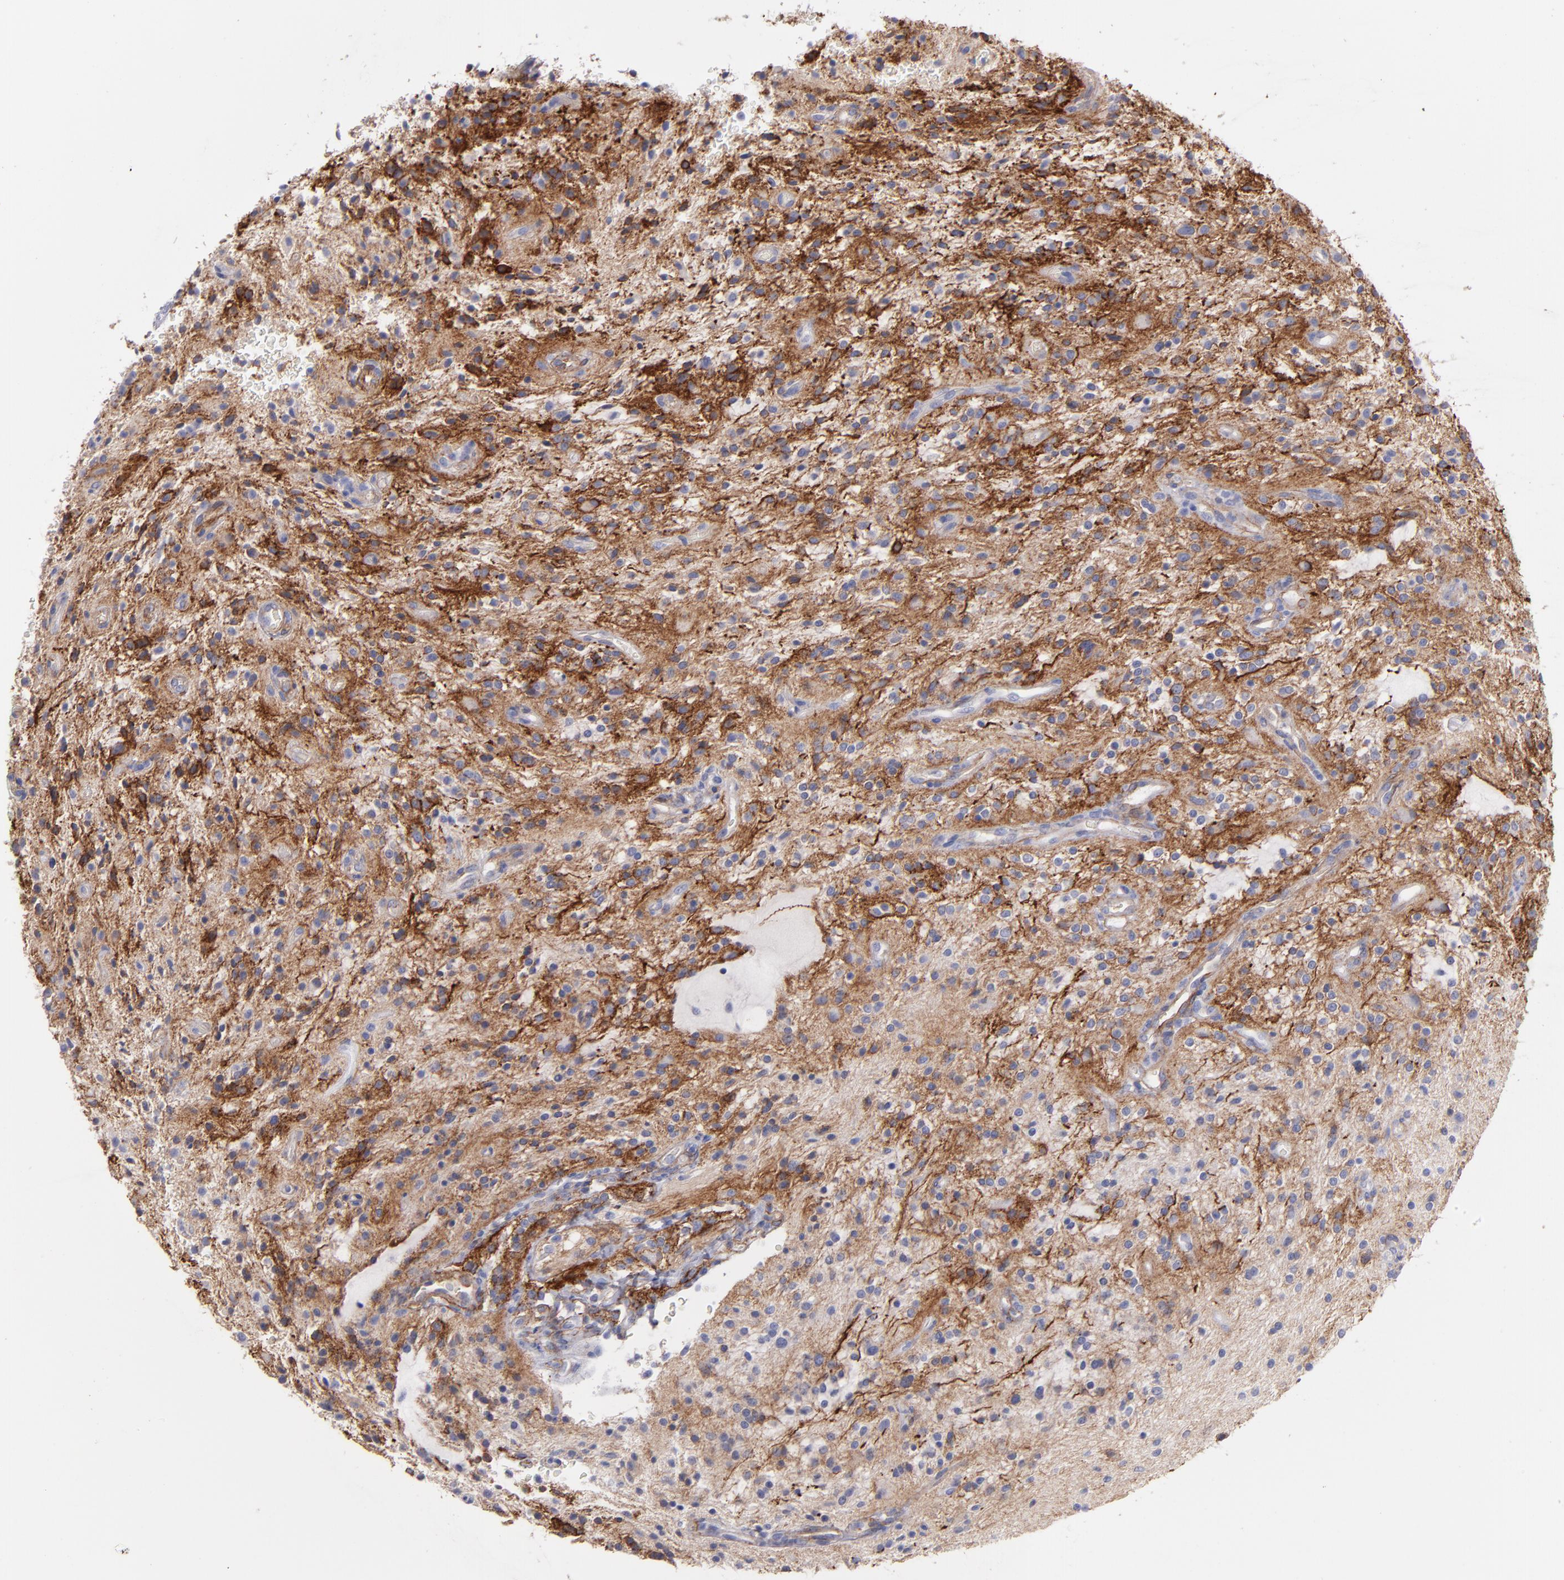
{"staining": {"intensity": "strong", "quantity": ">75%", "location": "cytoplasmic/membranous"}, "tissue": "glioma", "cell_type": "Tumor cells", "image_type": "cancer", "snomed": [{"axis": "morphology", "description": "Glioma, malignant, NOS"}, {"axis": "topography", "description": "Cerebellum"}], "caption": "This micrograph displays immunohistochemistry (IHC) staining of glioma, with high strong cytoplasmic/membranous positivity in about >75% of tumor cells.", "gene": "AHNAK2", "patient": {"sex": "female", "age": 10}}